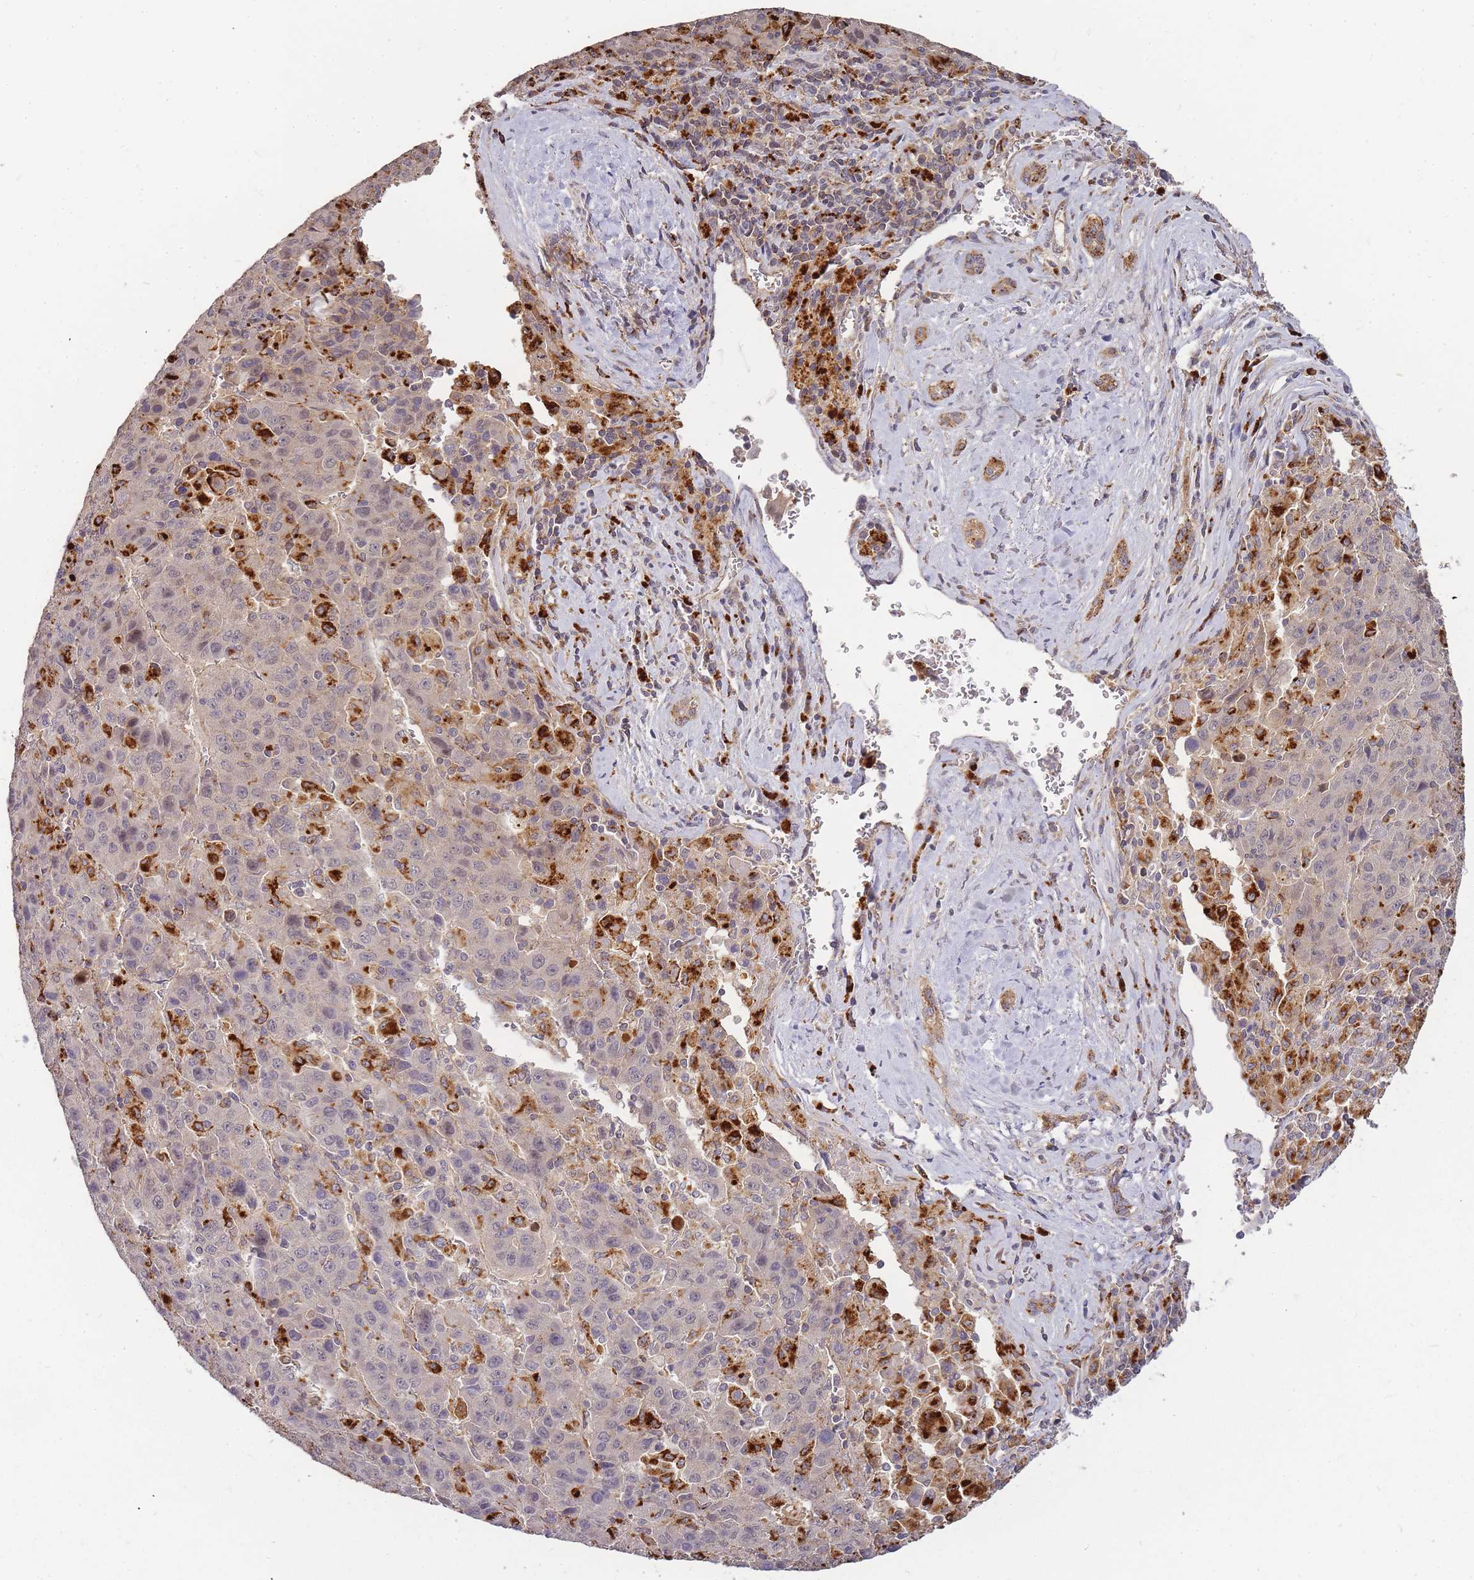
{"staining": {"intensity": "strong", "quantity": "<25%", "location": "cytoplasmic/membranous"}, "tissue": "liver cancer", "cell_type": "Tumor cells", "image_type": "cancer", "snomed": [{"axis": "morphology", "description": "Carcinoma, Hepatocellular, NOS"}, {"axis": "topography", "description": "Liver"}], "caption": "Liver cancer (hepatocellular carcinoma) tissue reveals strong cytoplasmic/membranous expression in approximately <25% of tumor cells, visualized by immunohistochemistry.", "gene": "ATG5", "patient": {"sex": "female", "age": 53}}